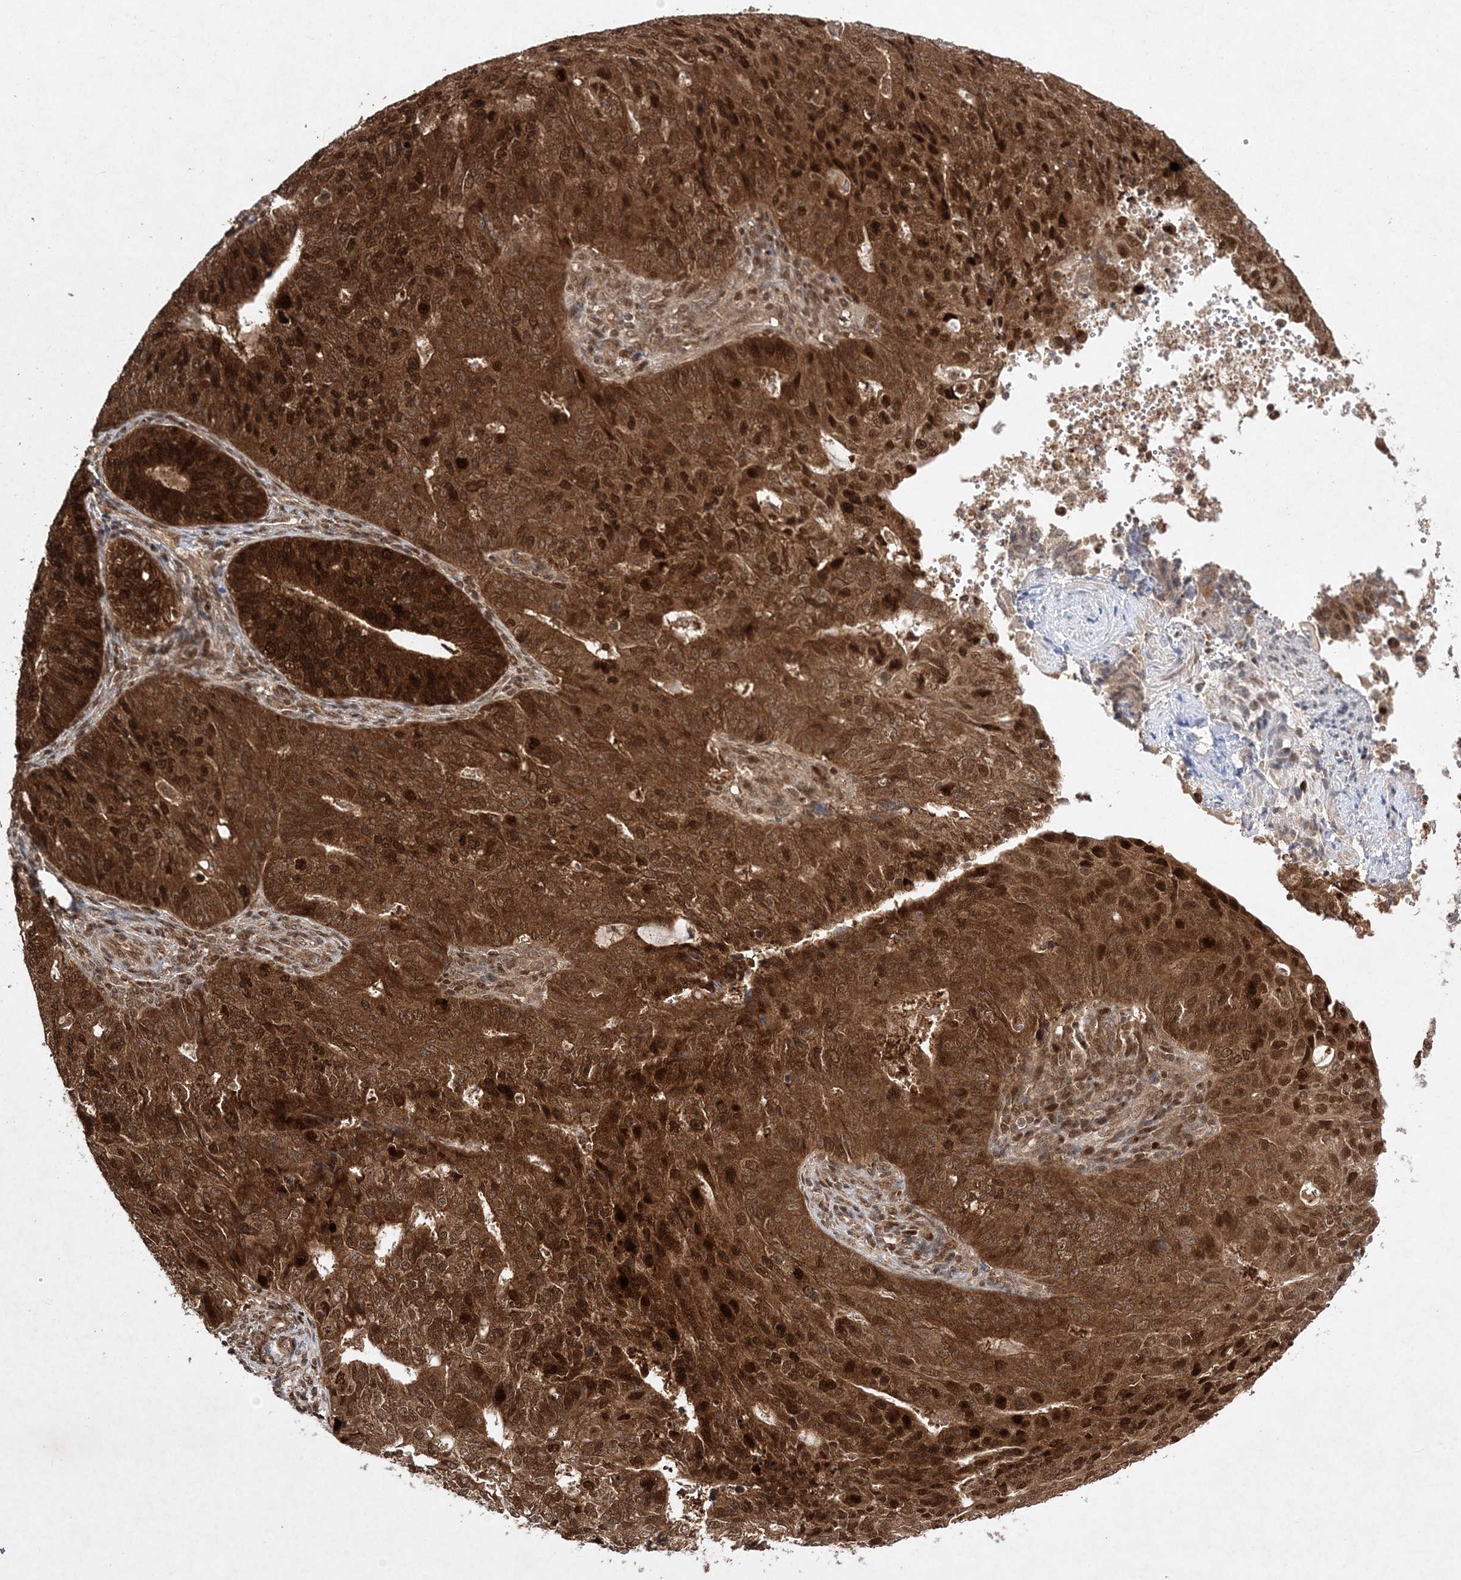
{"staining": {"intensity": "strong", "quantity": ">75%", "location": "cytoplasmic/membranous,nuclear"}, "tissue": "endometrial cancer", "cell_type": "Tumor cells", "image_type": "cancer", "snomed": [{"axis": "morphology", "description": "Adenocarcinoma, NOS"}, {"axis": "topography", "description": "Endometrium"}], "caption": "DAB immunohistochemical staining of human endometrial cancer displays strong cytoplasmic/membranous and nuclear protein positivity in about >75% of tumor cells.", "gene": "NIF3L1", "patient": {"sex": "female", "age": 32}}